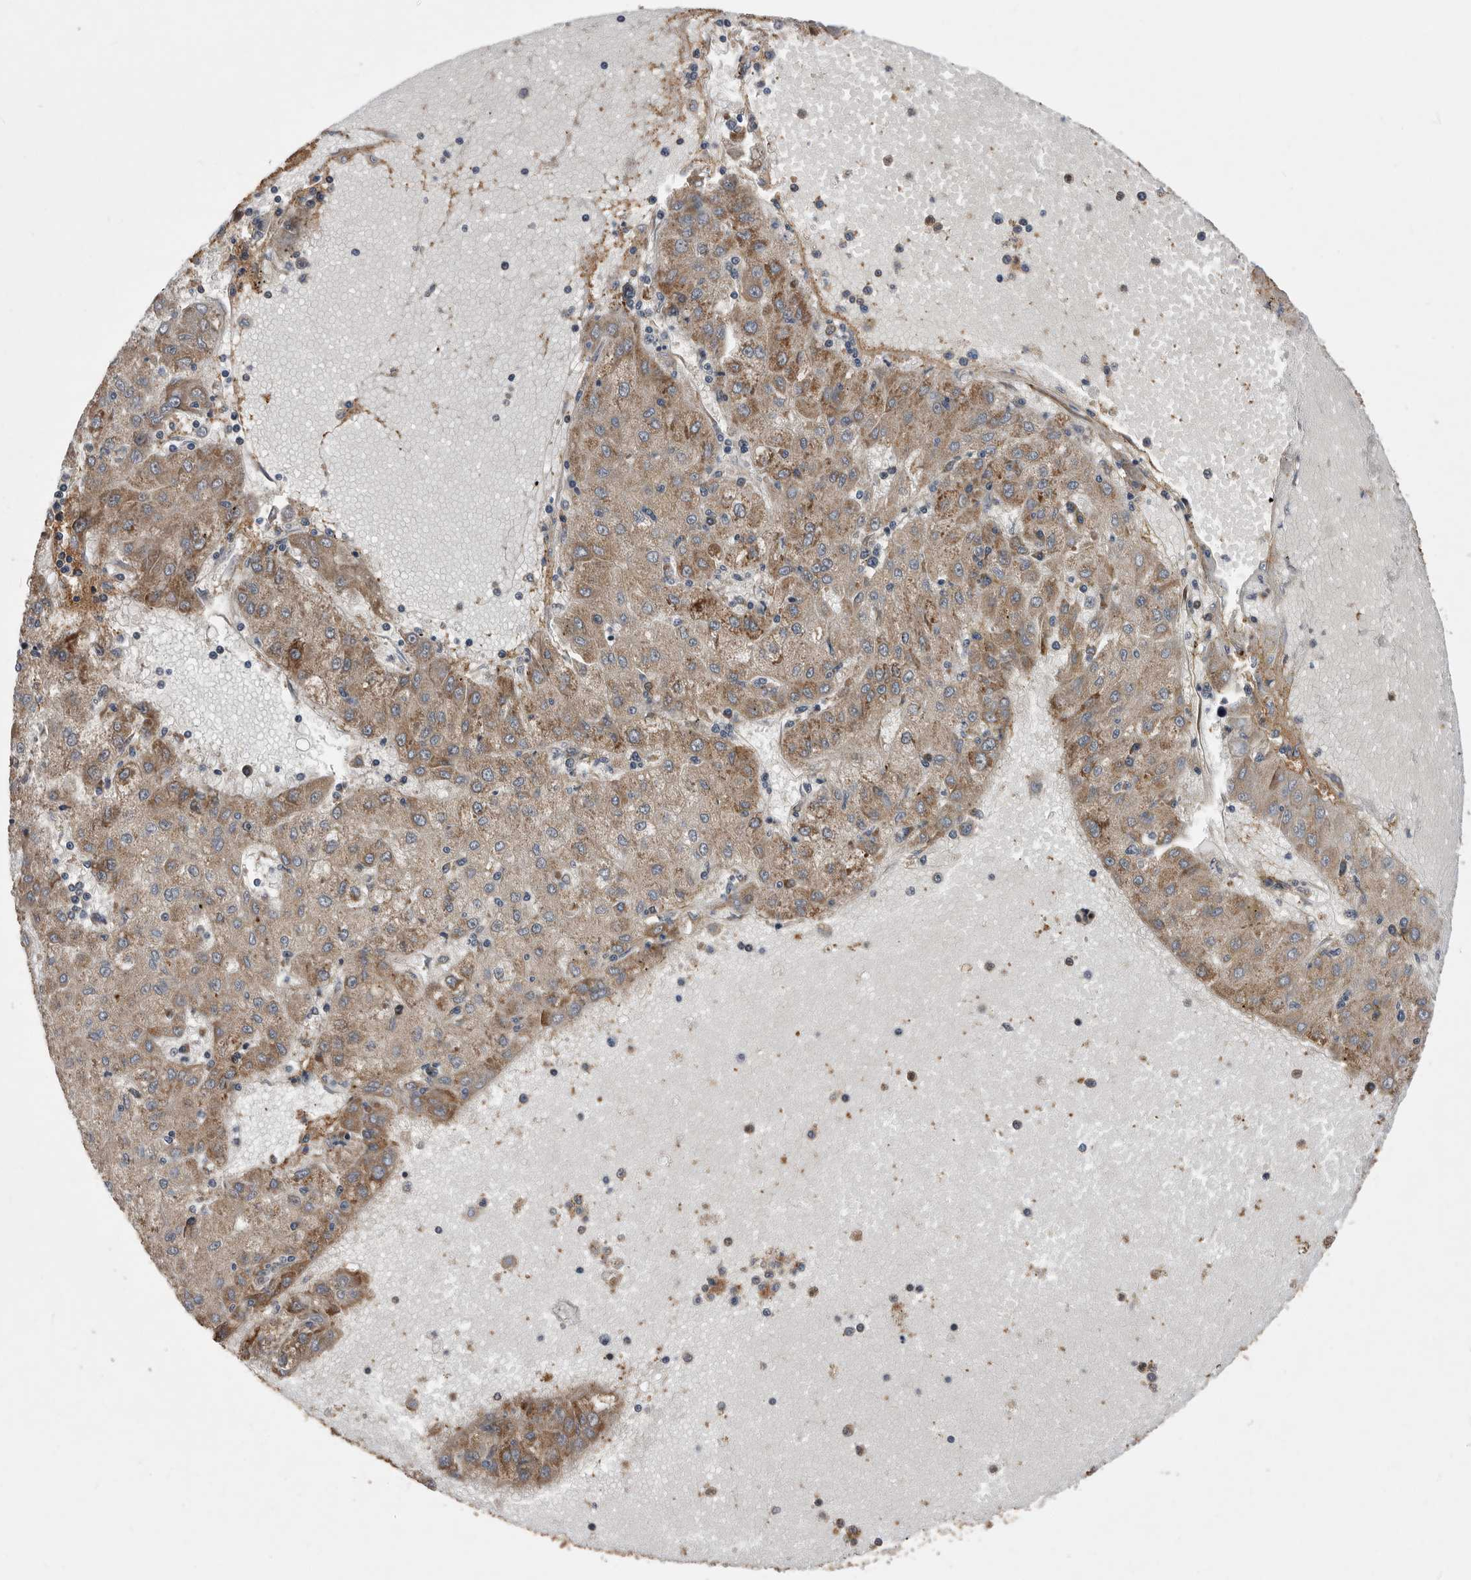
{"staining": {"intensity": "moderate", "quantity": "<25%", "location": "cytoplasmic/membranous"}, "tissue": "liver cancer", "cell_type": "Tumor cells", "image_type": "cancer", "snomed": [{"axis": "morphology", "description": "Carcinoma, Hepatocellular, NOS"}, {"axis": "topography", "description": "Liver"}], "caption": "The photomicrograph reveals staining of liver hepatocellular carcinoma, revealing moderate cytoplasmic/membranous protein positivity (brown color) within tumor cells.", "gene": "SERINC2", "patient": {"sex": "male", "age": 72}}